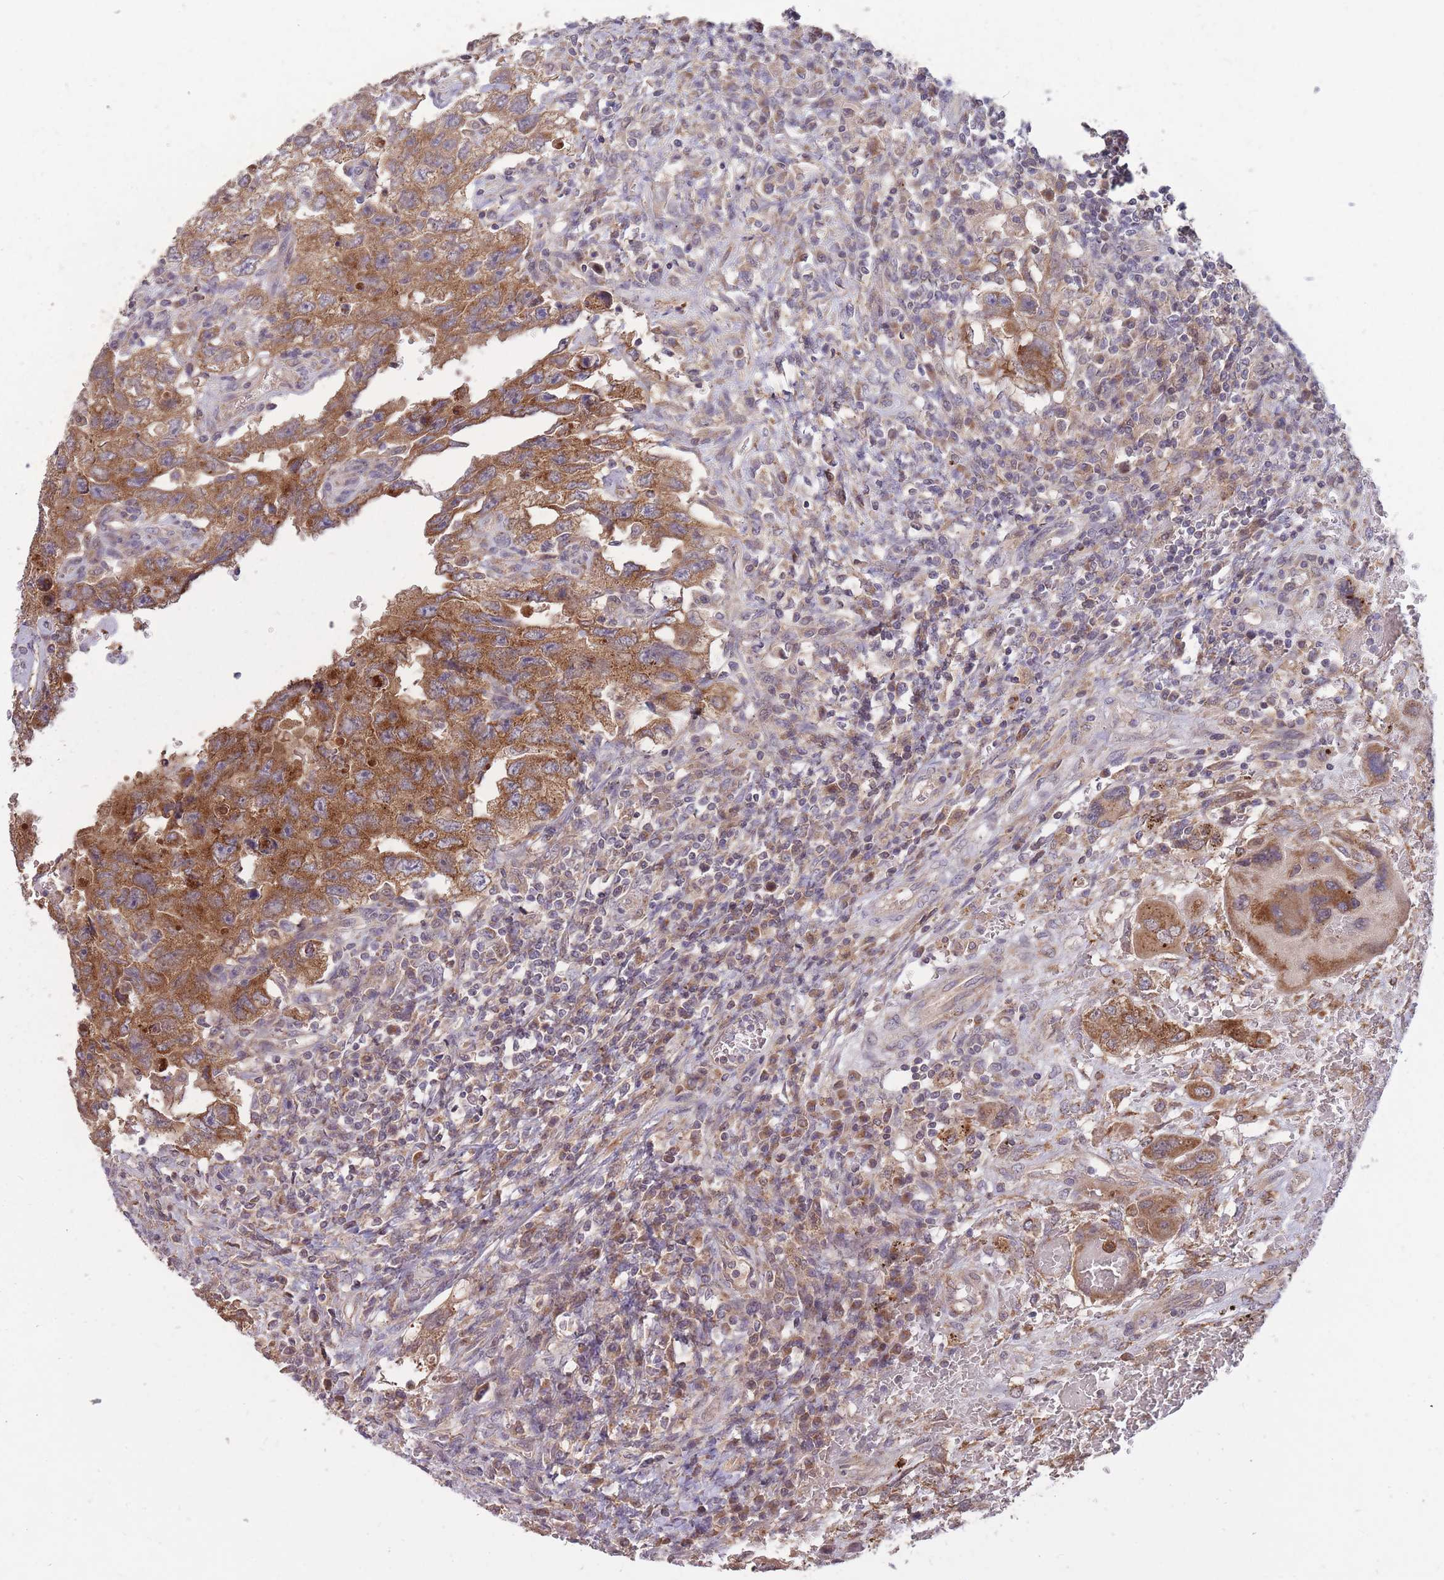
{"staining": {"intensity": "strong", "quantity": ">75%", "location": "cytoplasmic/membranous"}, "tissue": "testis cancer", "cell_type": "Tumor cells", "image_type": "cancer", "snomed": [{"axis": "morphology", "description": "Carcinoma, Embryonal, NOS"}, {"axis": "topography", "description": "Testis"}], "caption": "This is a histology image of immunohistochemistry (IHC) staining of embryonal carcinoma (testis), which shows strong expression in the cytoplasmic/membranous of tumor cells.", "gene": "IGF2BP2", "patient": {"sex": "male", "age": 26}}